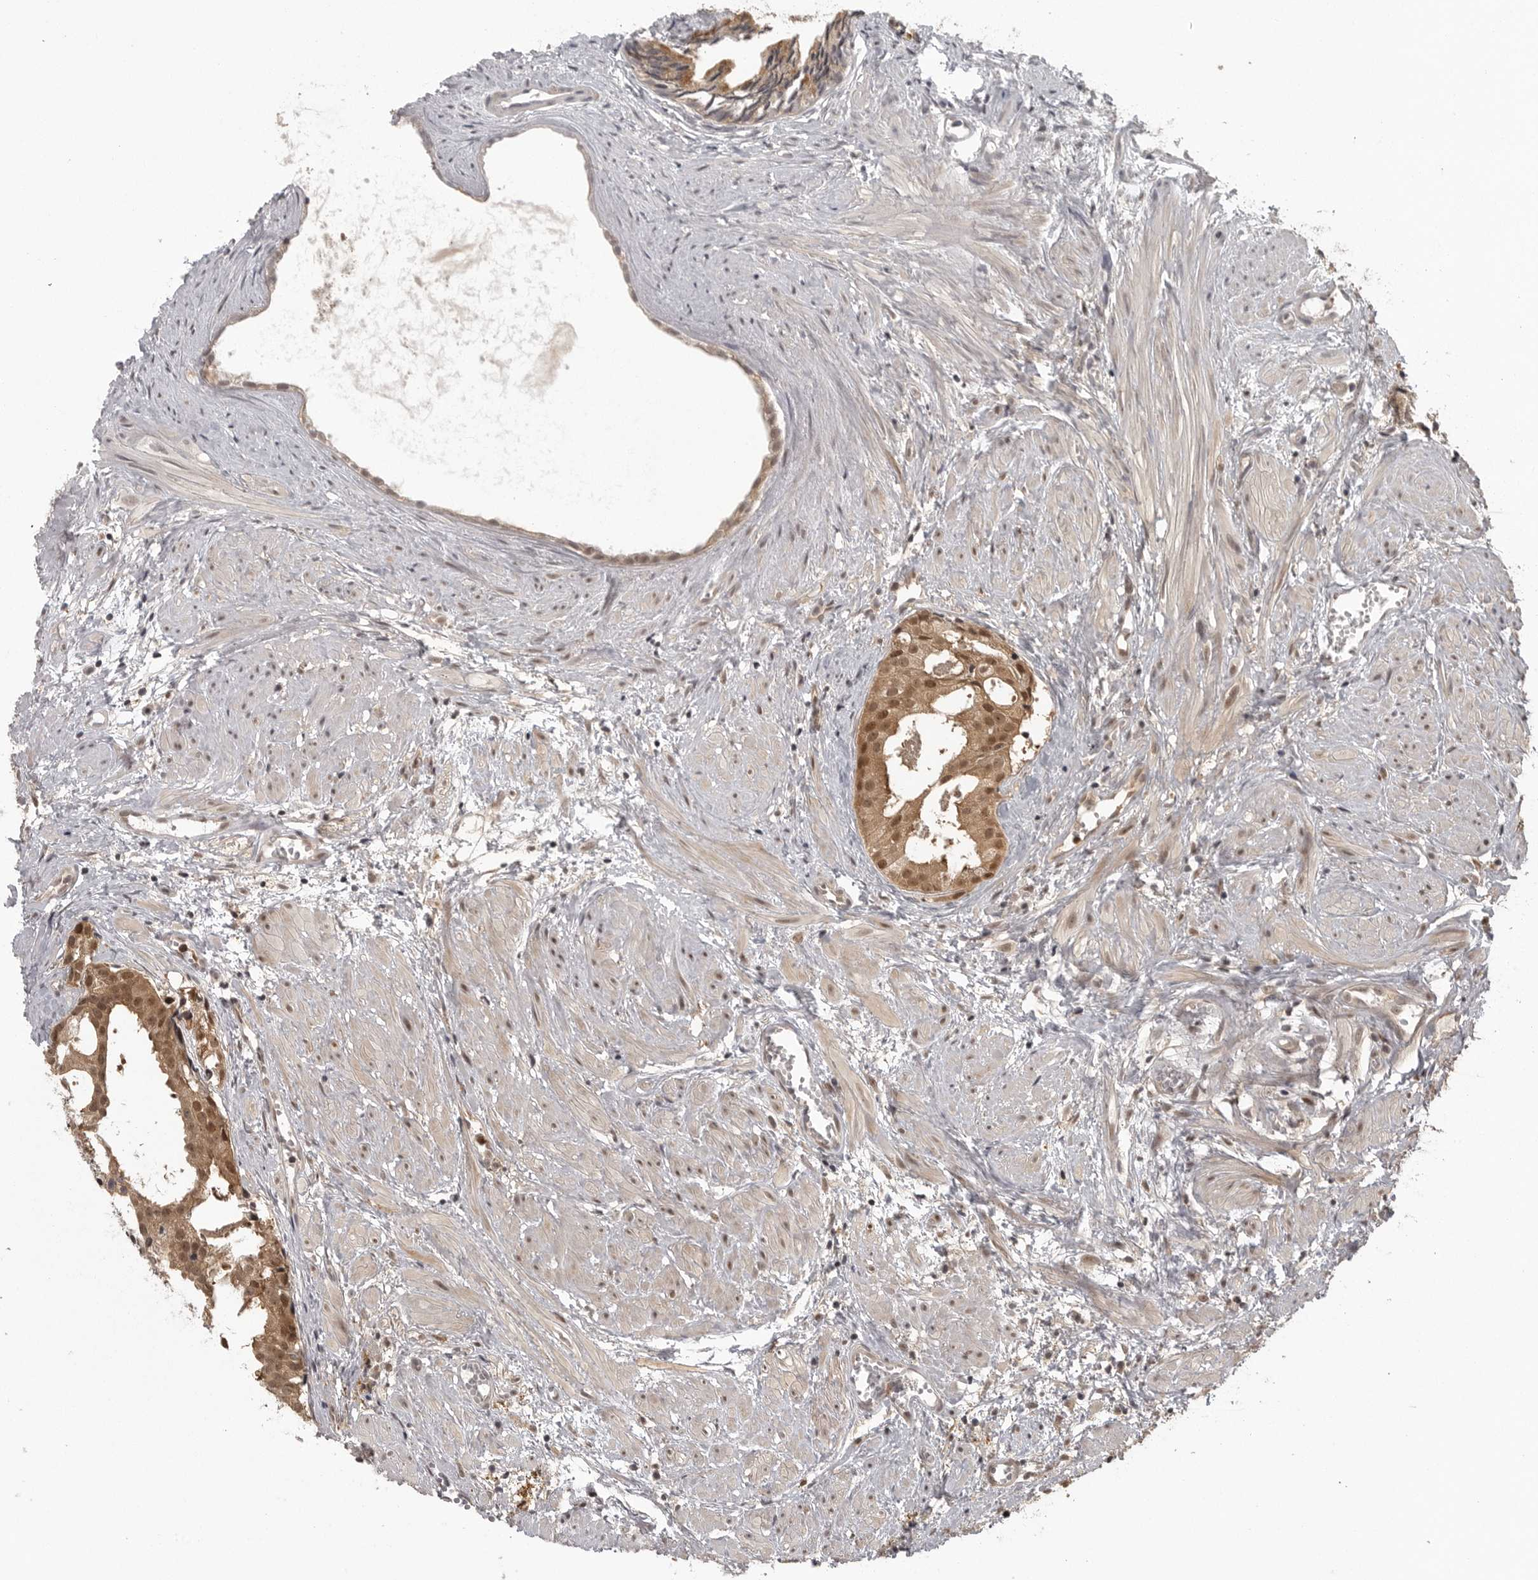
{"staining": {"intensity": "moderate", "quantity": ">75%", "location": "cytoplasmic/membranous,nuclear"}, "tissue": "prostate cancer", "cell_type": "Tumor cells", "image_type": "cancer", "snomed": [{"axis": "morphology", "description": "Adenocarcinoma, Low grade"}, {"axis": "topography", "description": "Prostate"}], "caption": "An immunohistochemistry image of tumor tissue is shown. Protein staining in brown labels moderate cytoplasmic/membranous and nuclear positivity in low-grade adenocarcinoma (prostate) within tumor cells.", "gene": "PEG3", "patient": {"sex": "male", "age": 88}}